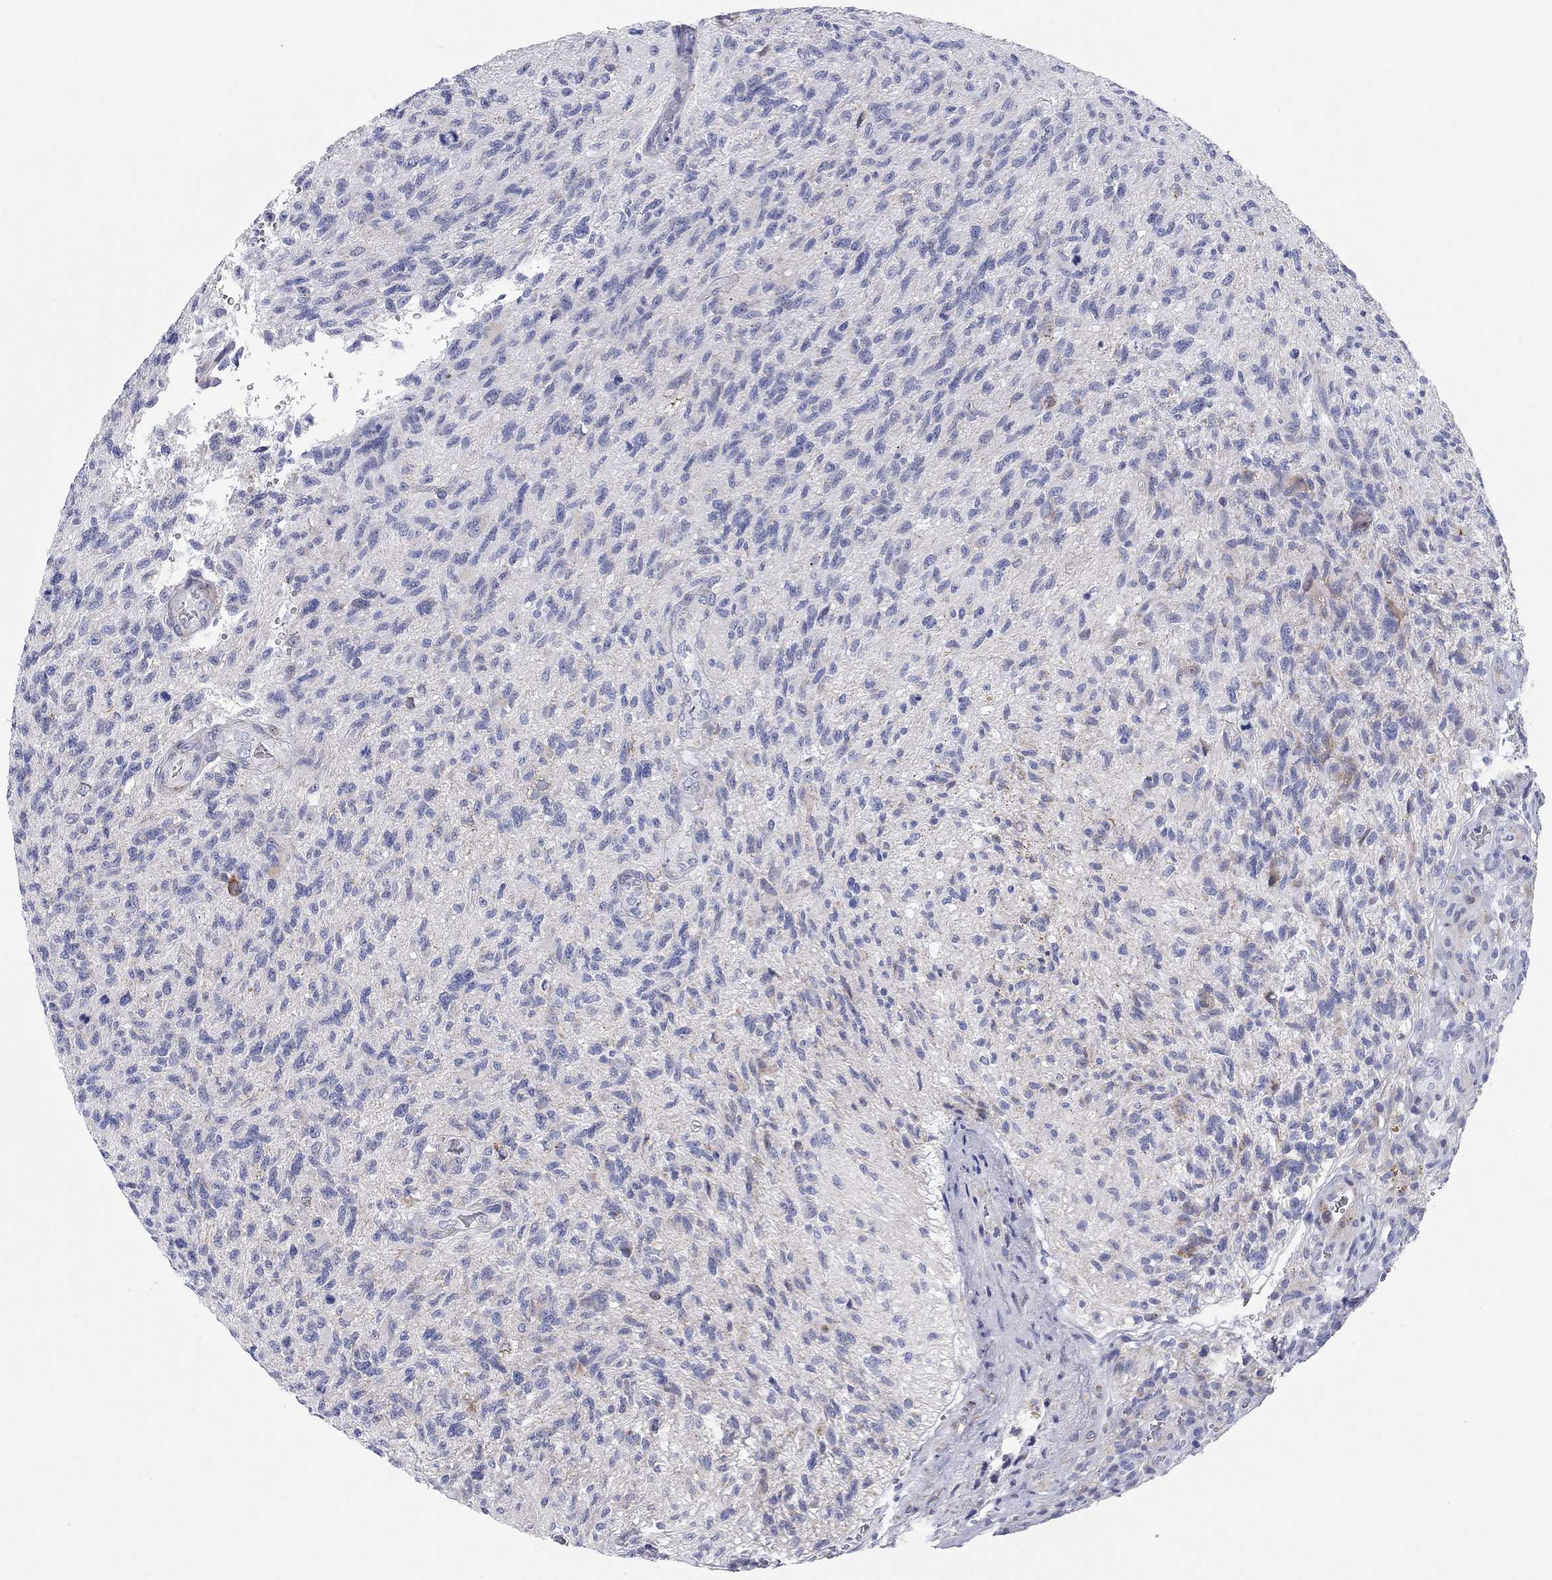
{"staining": {"intensity": "negative", "quantity": "none", "location": "none"}, "tissue": "glioma", "cell_type": "Tumor cells", "image_type": "cancer", "snomed": [{"axis": "morphology", "description": "Glioma, malignant, High grade"}, {"axis": "topography", "description": "Brain"}], "caption": "There is no significant staining in tumor cells of glioma.", "gene": "CHI3L2", "patient": {"sex": "male", "age": 56}}